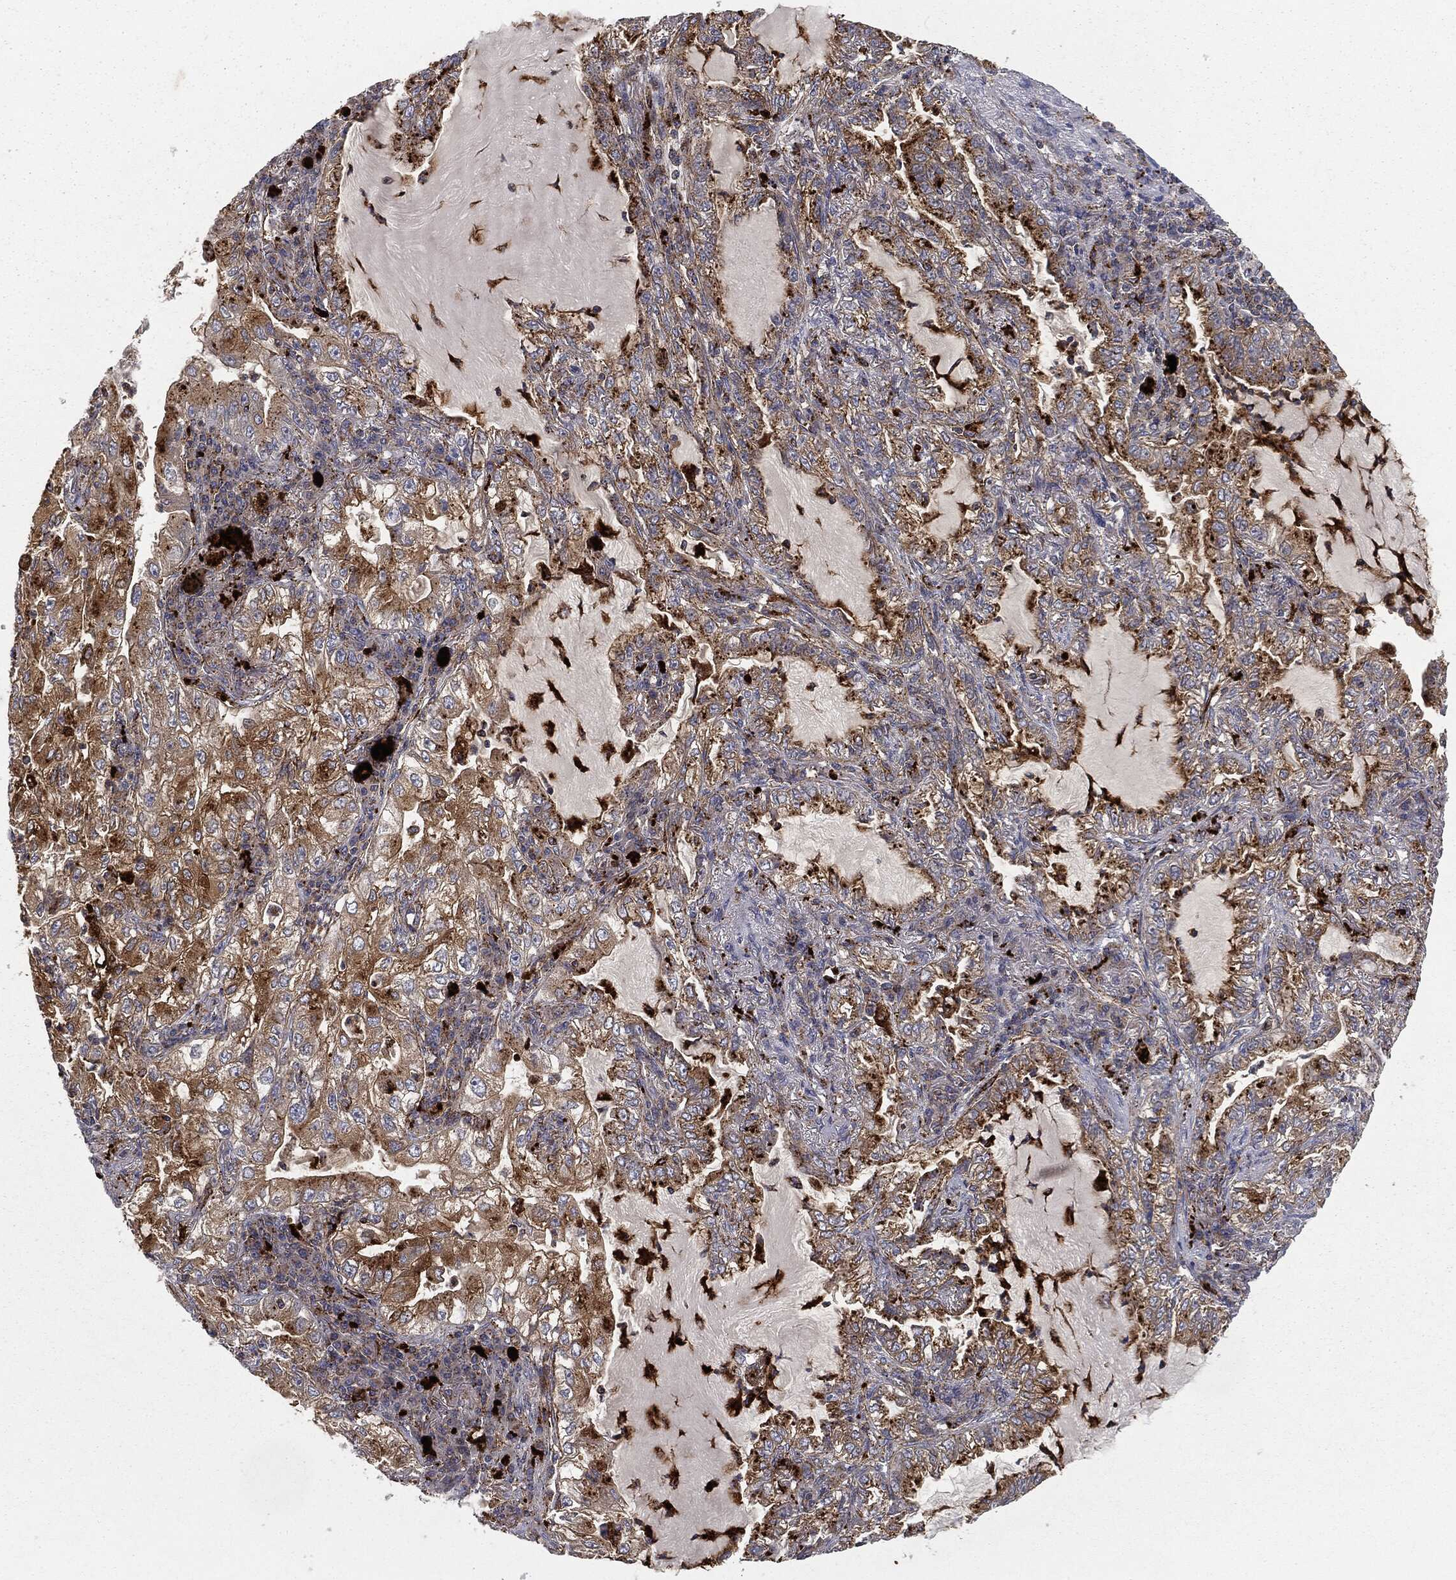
{"staining": {"intensity": "moderate", "quantity": ">75%", "location": "cytoplasmic/membranous"}, "tissue": "lung cancer", "cell_type": "Tumor cells", "image_type": "cancer", "snomed": [{"axis": "morphology", "description": "Adenocarcinoma, NOS"}, {"axis": "topography", "description": "Lung"}], "caption": "Human lung cancer (adenocarcinoma) stained for a protein (brown) displays moderate cytoplasmic/membranous positive positivity in approximately >75% of tumor cells.", "gene": "CTSA", "patient": {"sex": "female", "age": 73}}